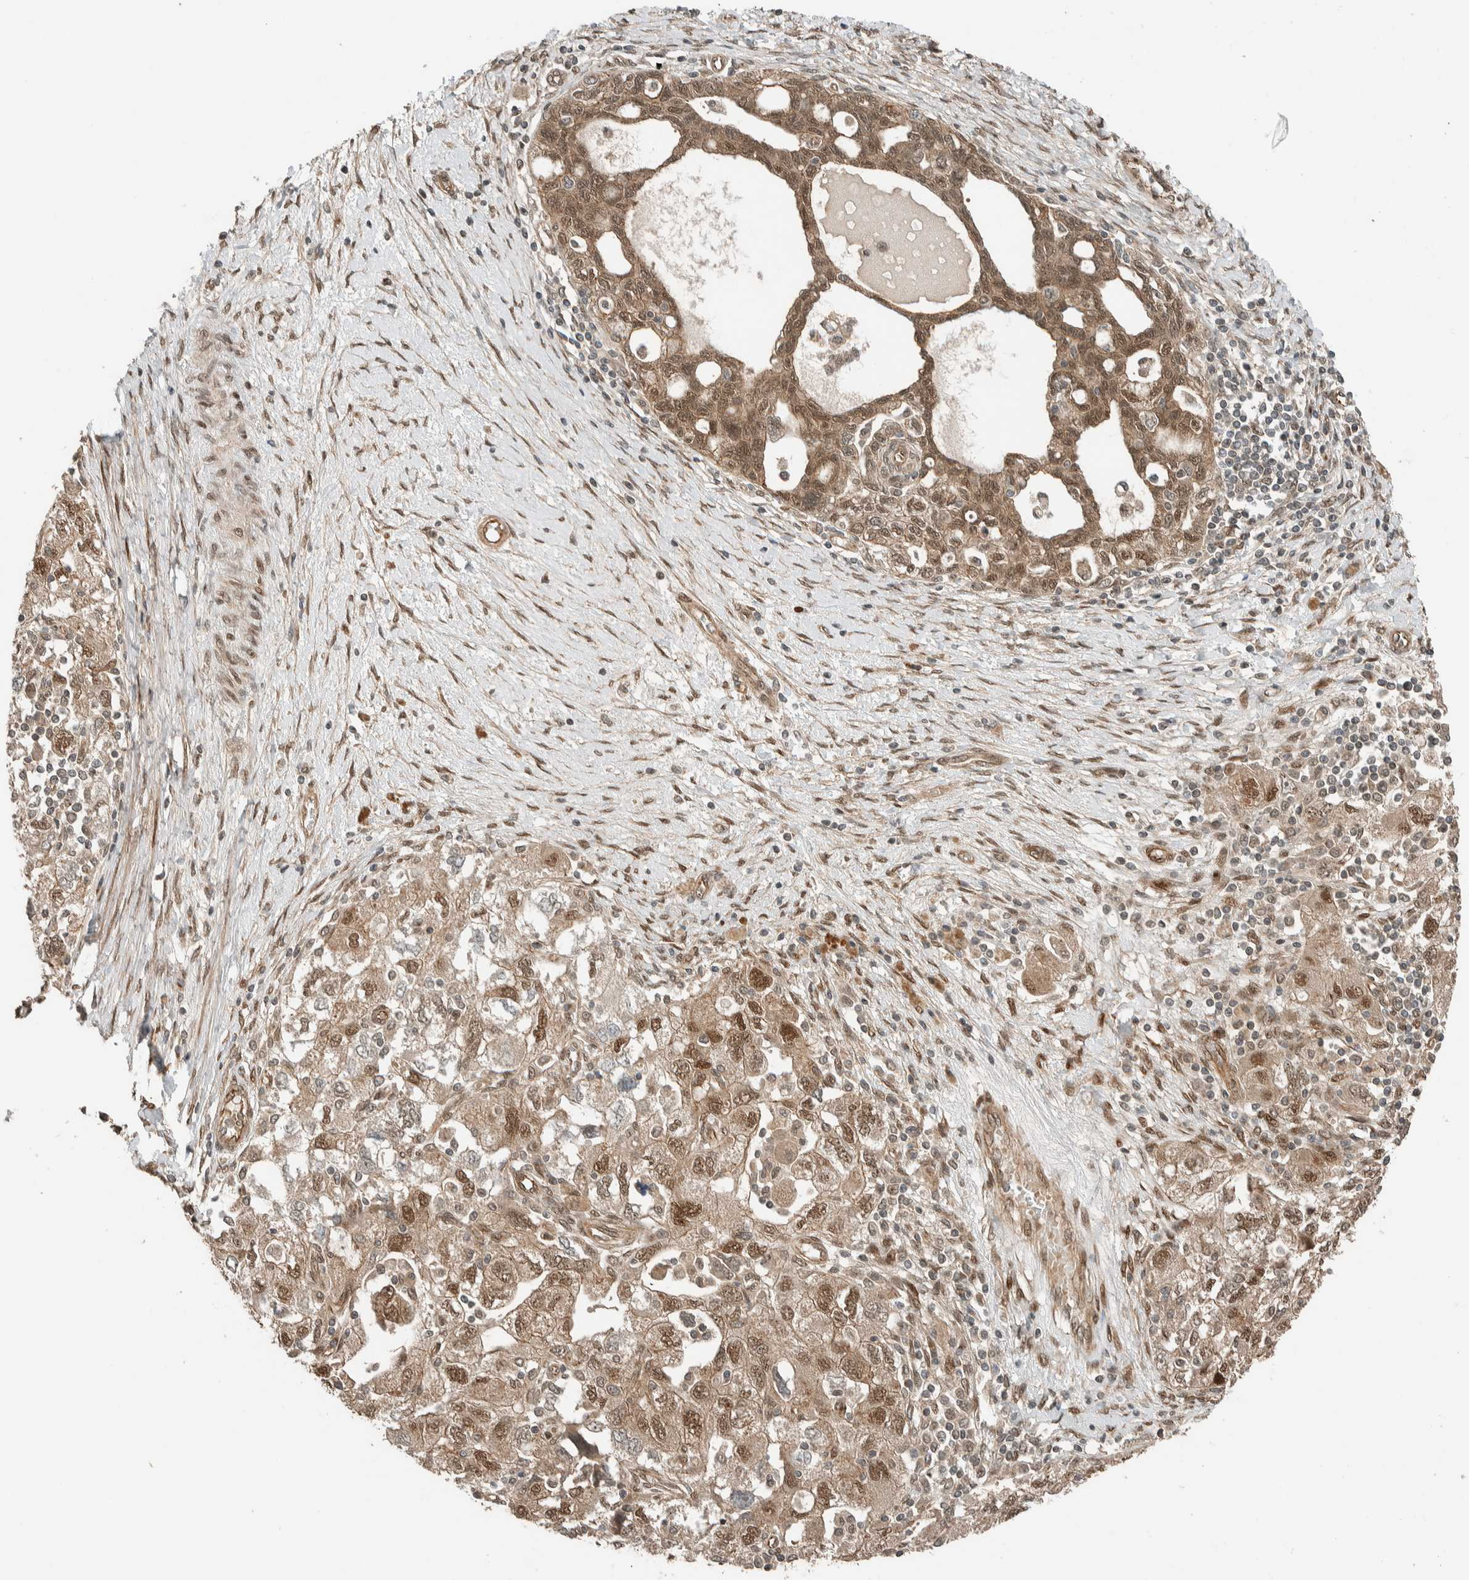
{"staining": {"intensity": "moderate", "quantity": ">75%", "location": "nuclear"}, "tissue": "ovarian cancer", "cell_type": "Tumor cells", "image_type": "cancer", "snomed": [{"axis": "morphology", "description": "Carcinoma, NOS"}, {"axis": "morphology", "description": "Cystadenocarcinoma, serous, NOS"}, {"axis": "topography", "description": "Ovary"}], "caption": "A high-resolution photomicrograph shows immunohistochemistry staining of ovarian cancer, which reveals moderate nuclear positivity in about >75% of tumor cells. Nuclei are stained in blue.", "gene": "STXBP4", "patient": {"sex": "female", "age": 69}}